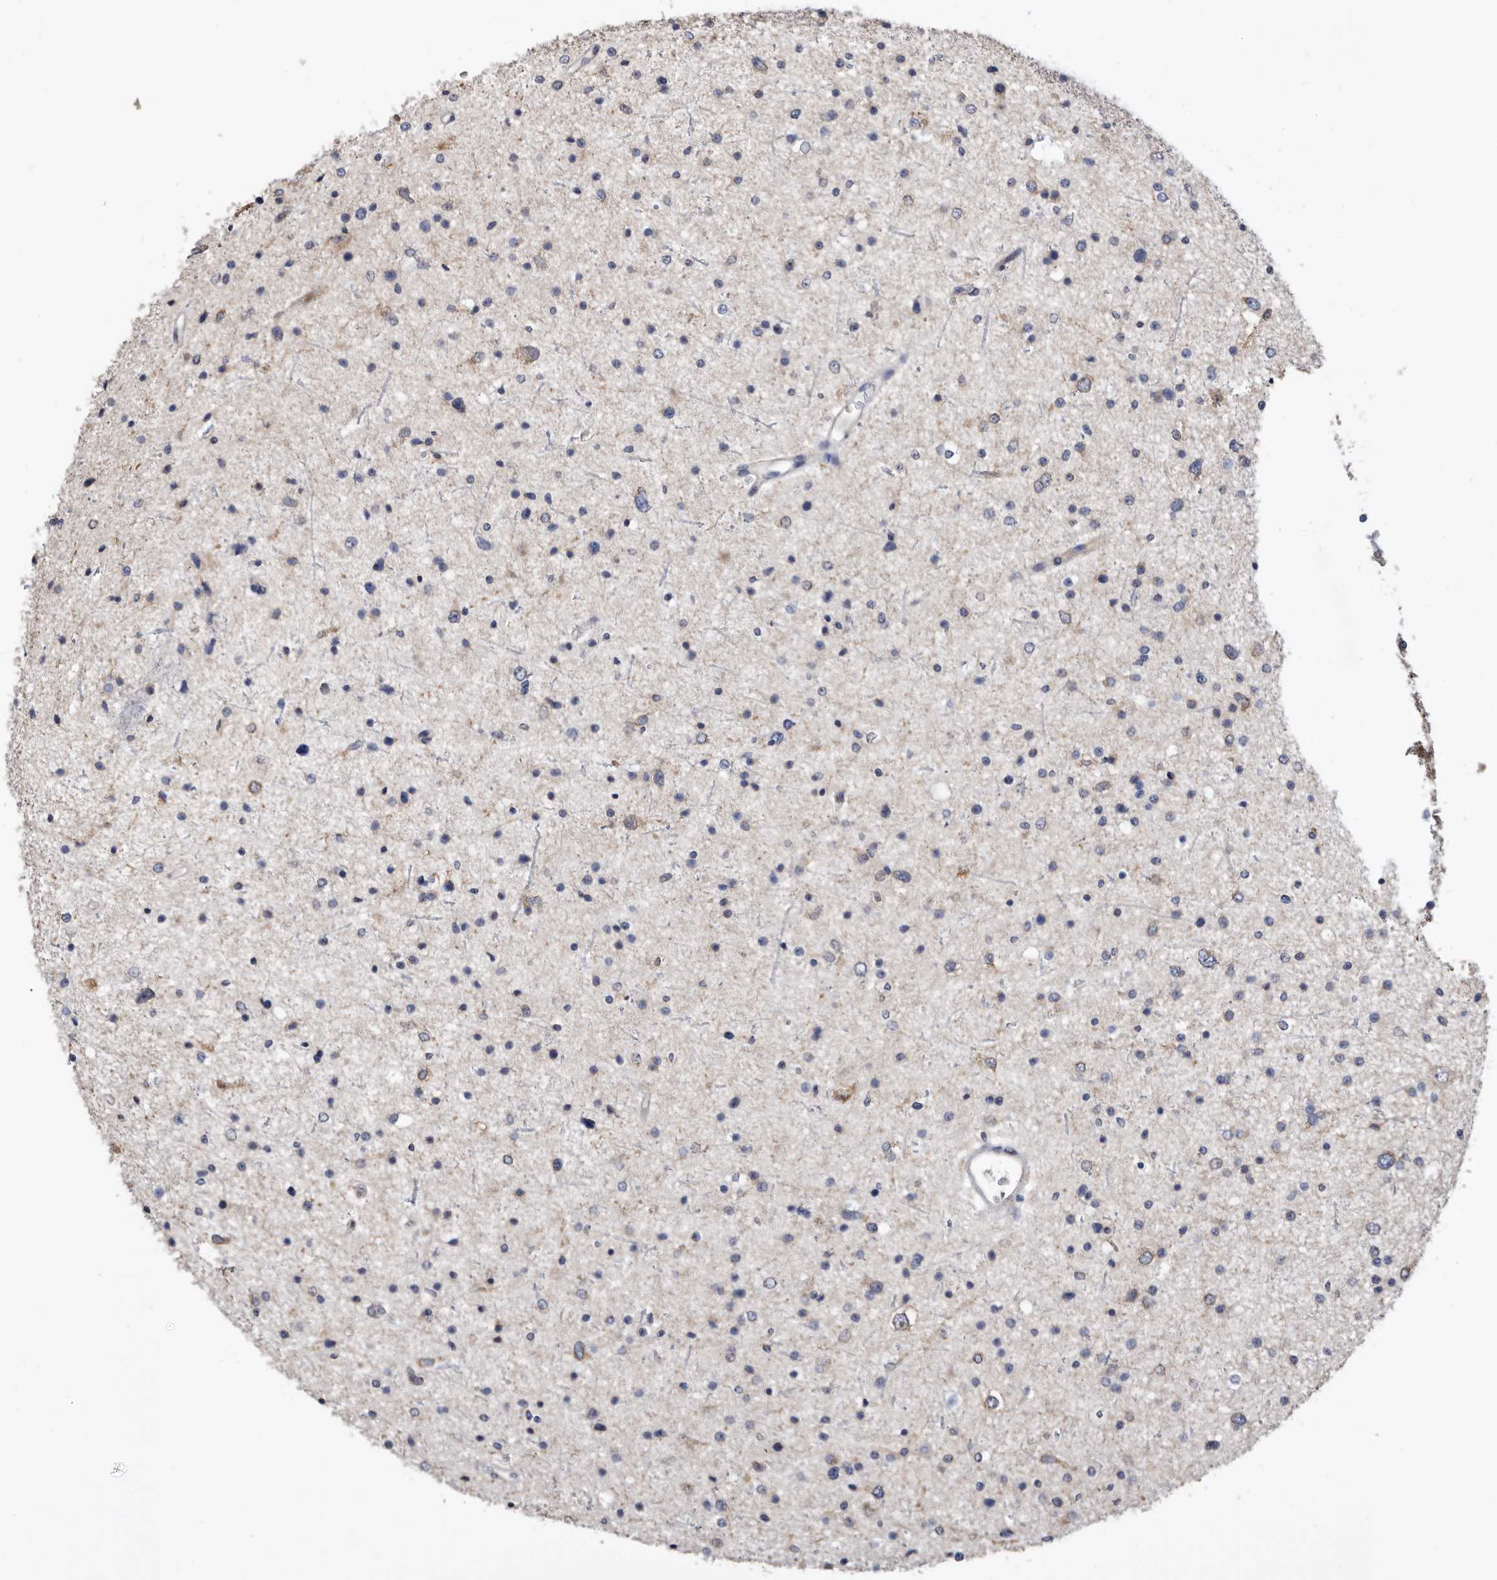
{"staining": {"intensity": "negative", "quantity": "none", "location": "none"}, "tissue": "glioma", "cell_type": "Tumor cells", "image_type": "cancer", "snomed": [{"axis": "morphology", "description": "Glioma, malignant, Low grade"}, {"axis": "topography", "description": "Brain"}], "caption": "Immunohistochemistry (IHC) histopathology image of neoplastic tissue: human malignant low-grade glioma stained with DAB shows no significant protein positivity in tumor cells.", "gene": "CRISPLD2", "patient": {"sex": "female", "age": 37}}